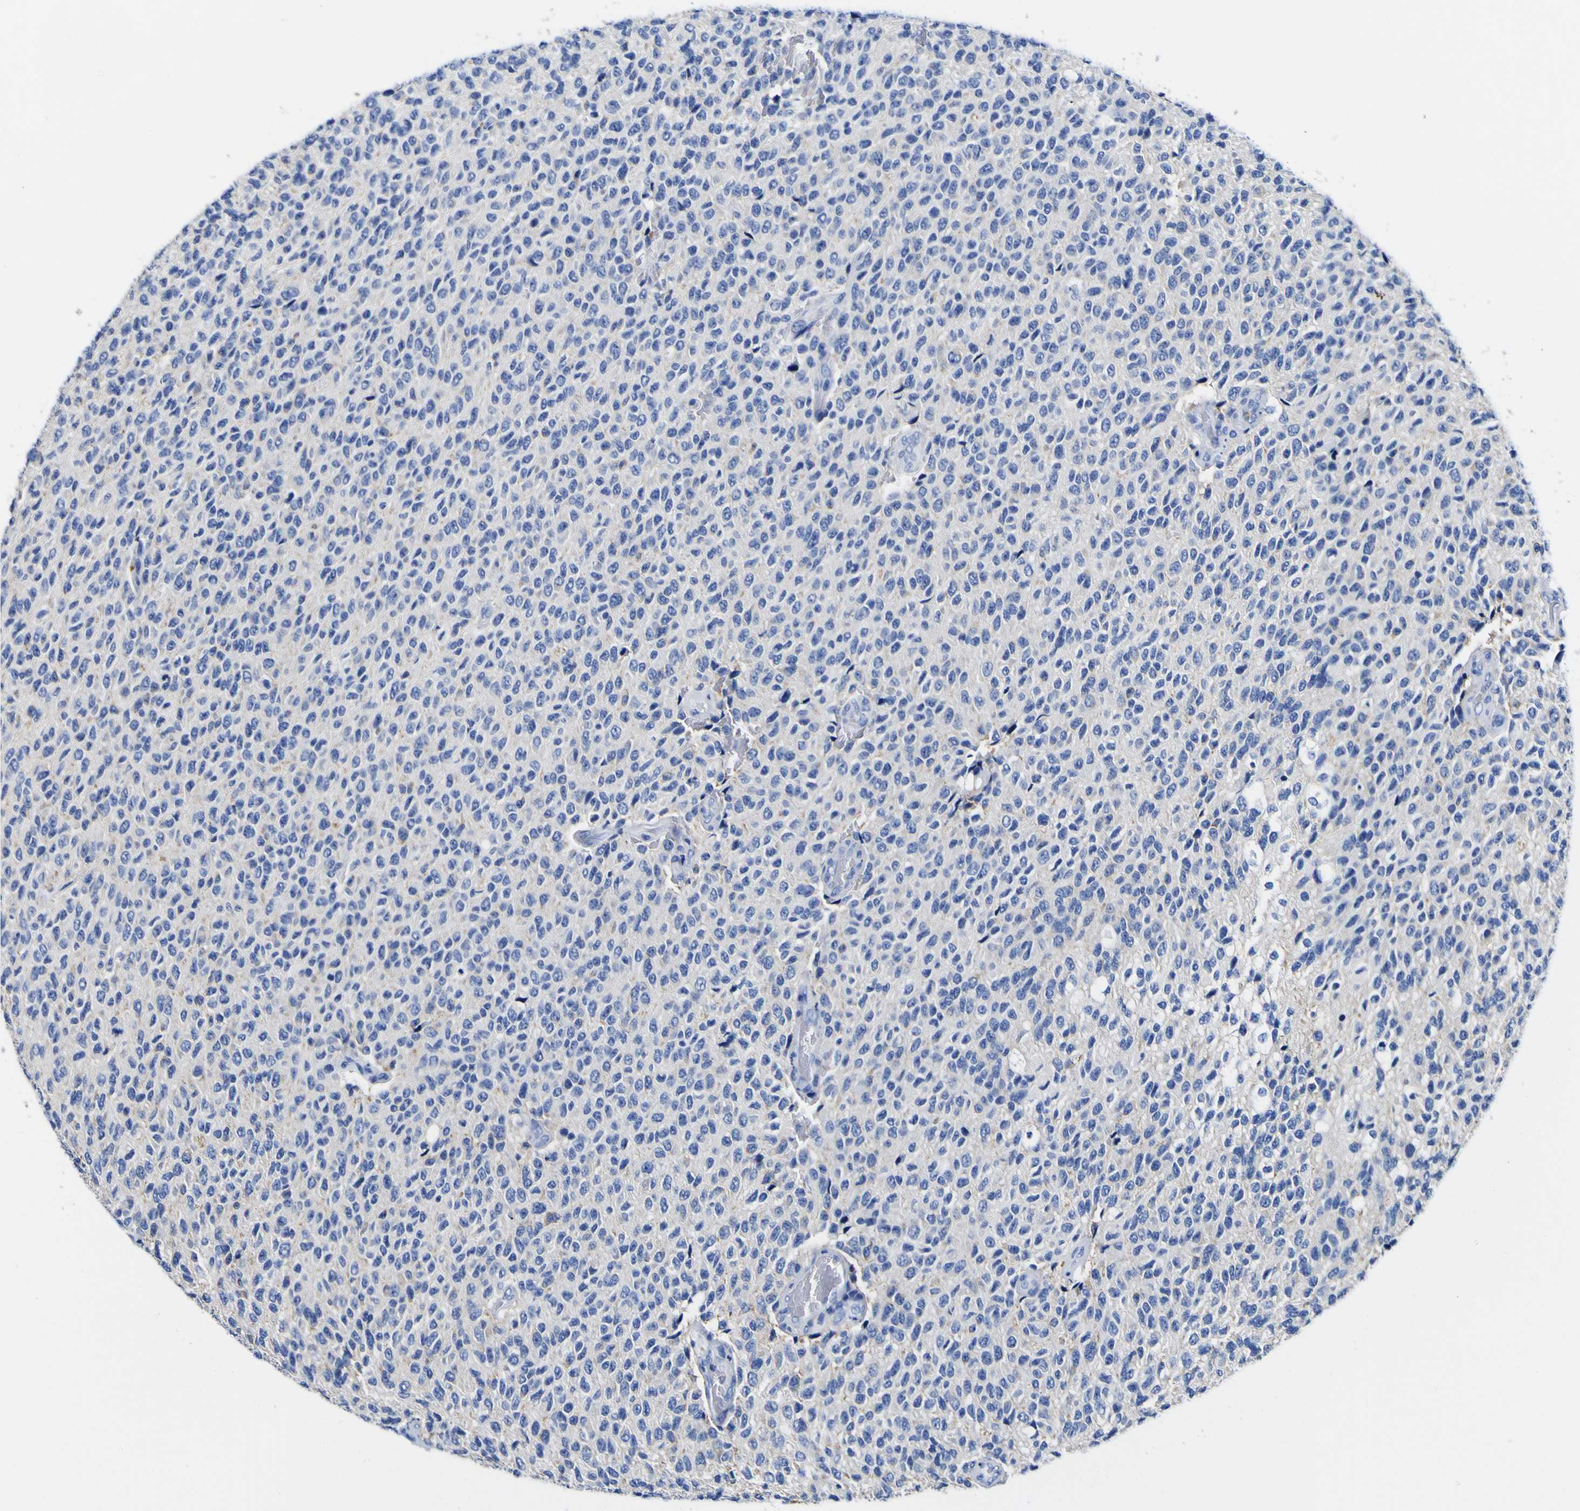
{"staining": {"intensity": "negative", "quantity": "none", "location": "none"}, "tissue": "glioma", "cell_type": "Tumor cells", "image_type": "cancer", "snomed": [{"axis": "morphology", "description": "Glioma, malignant, High grade"}, {"axis": "topography", "description": "pancreas cauda"}], "caption": "High magnification brightfield microscopy of glioma stained with DAB (brown) and counterstained with hematoxylin (blue): tumor cells show no significant positivity.", "gene": "HLA-DQA1", "patient": {"sex": "male", "age": 60}}